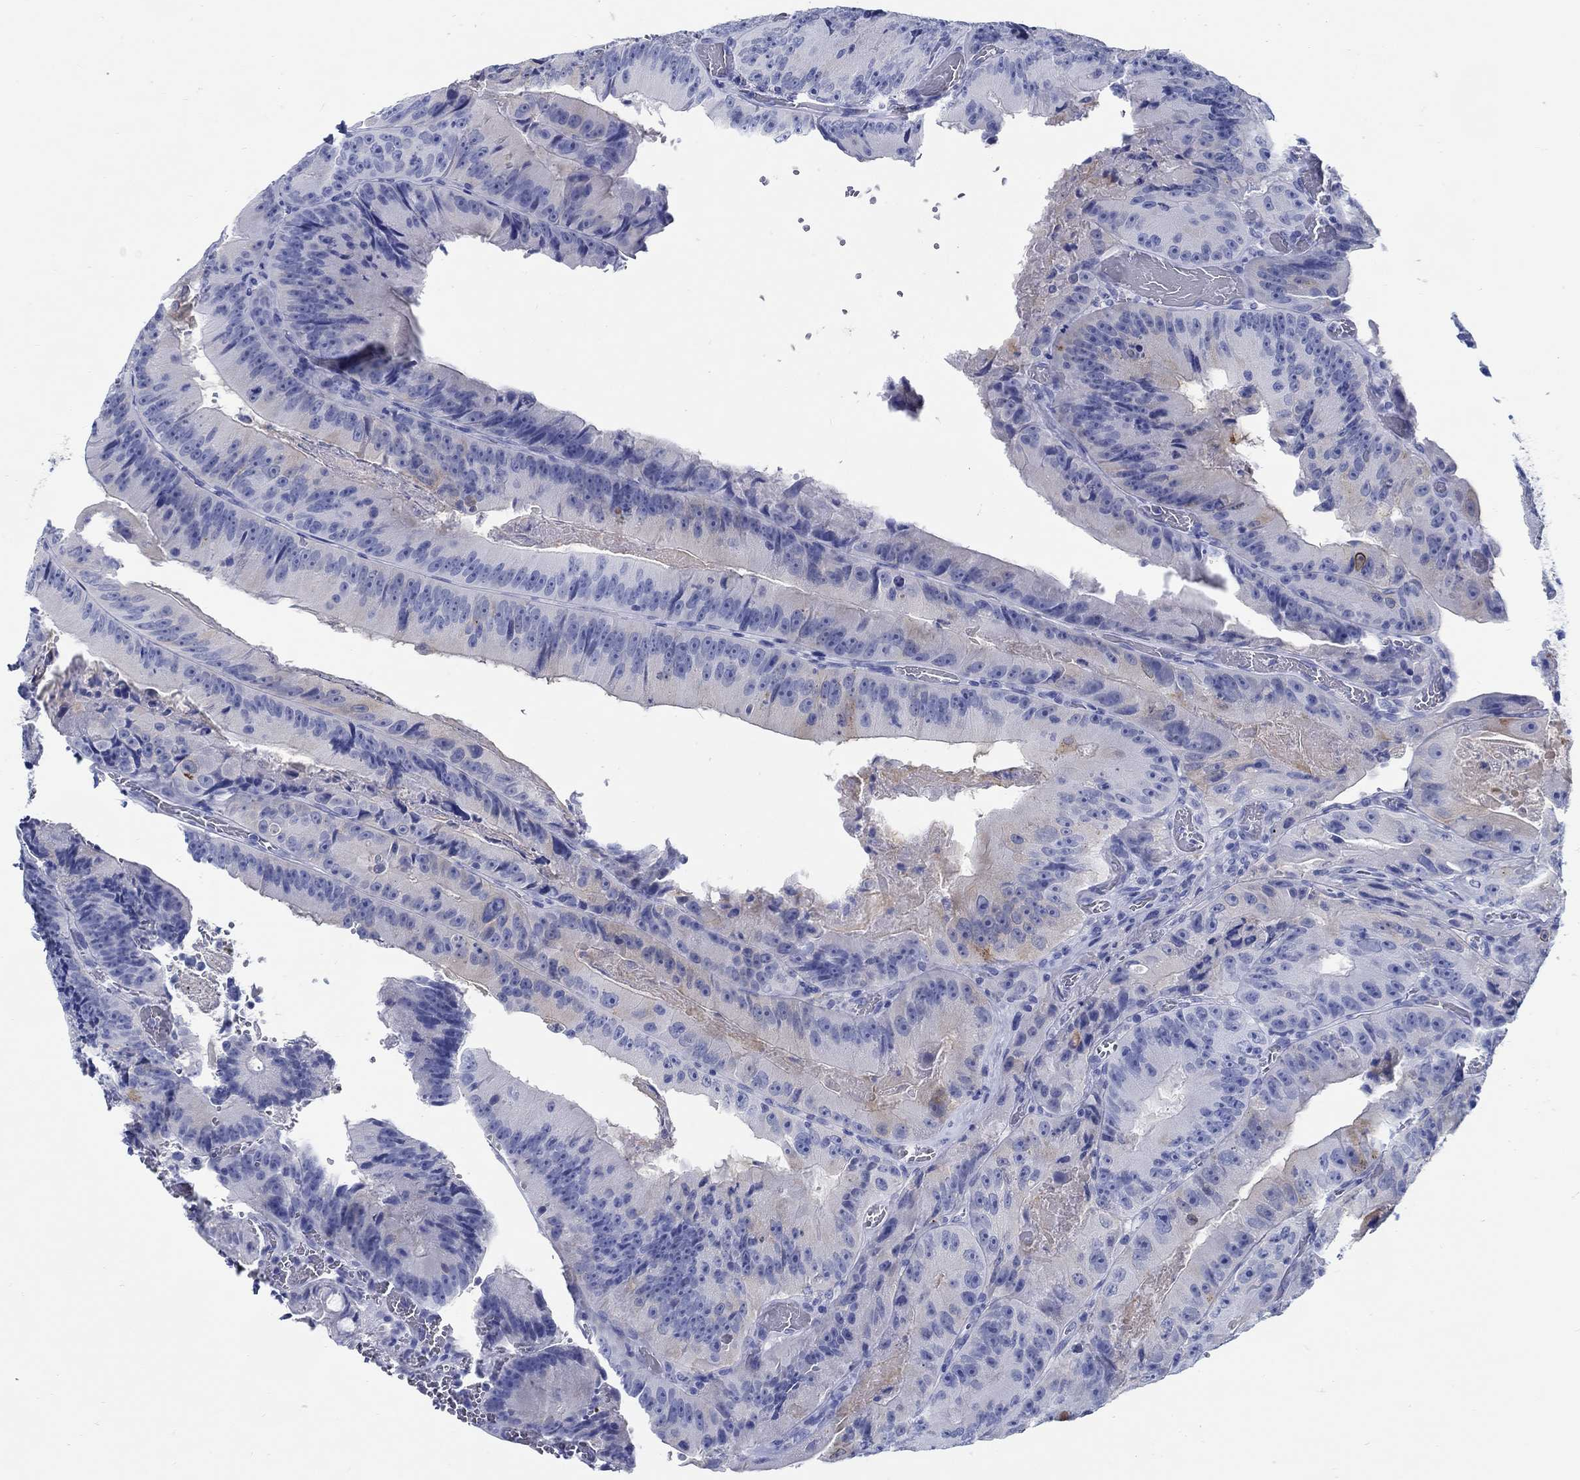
{"staining": {"intensity": "negative", "quantity": "none", "location": "none"}, "tissue": "colorectal cancer", "cell_type": "Tumor cells", "image_type": "cancer", "snomed": [{"axis": "morphology", "description": "Adenocarcinoma, NOS"}, {"axis": "topography", "description": "Colon"}], "caption": "Immunohistochemistry photomicrograph of colorectal adenocarcinoma stained for a protein (brown), which exhibits no staining in tumor cells. The staining was performed using DAB to visualize the protein expression in brown, while the nuclei were stained in blue with hematoxylin (Magnification: 20x).", "gene": "FBXO2", "patient": {"sex": "female", "age": 86}}